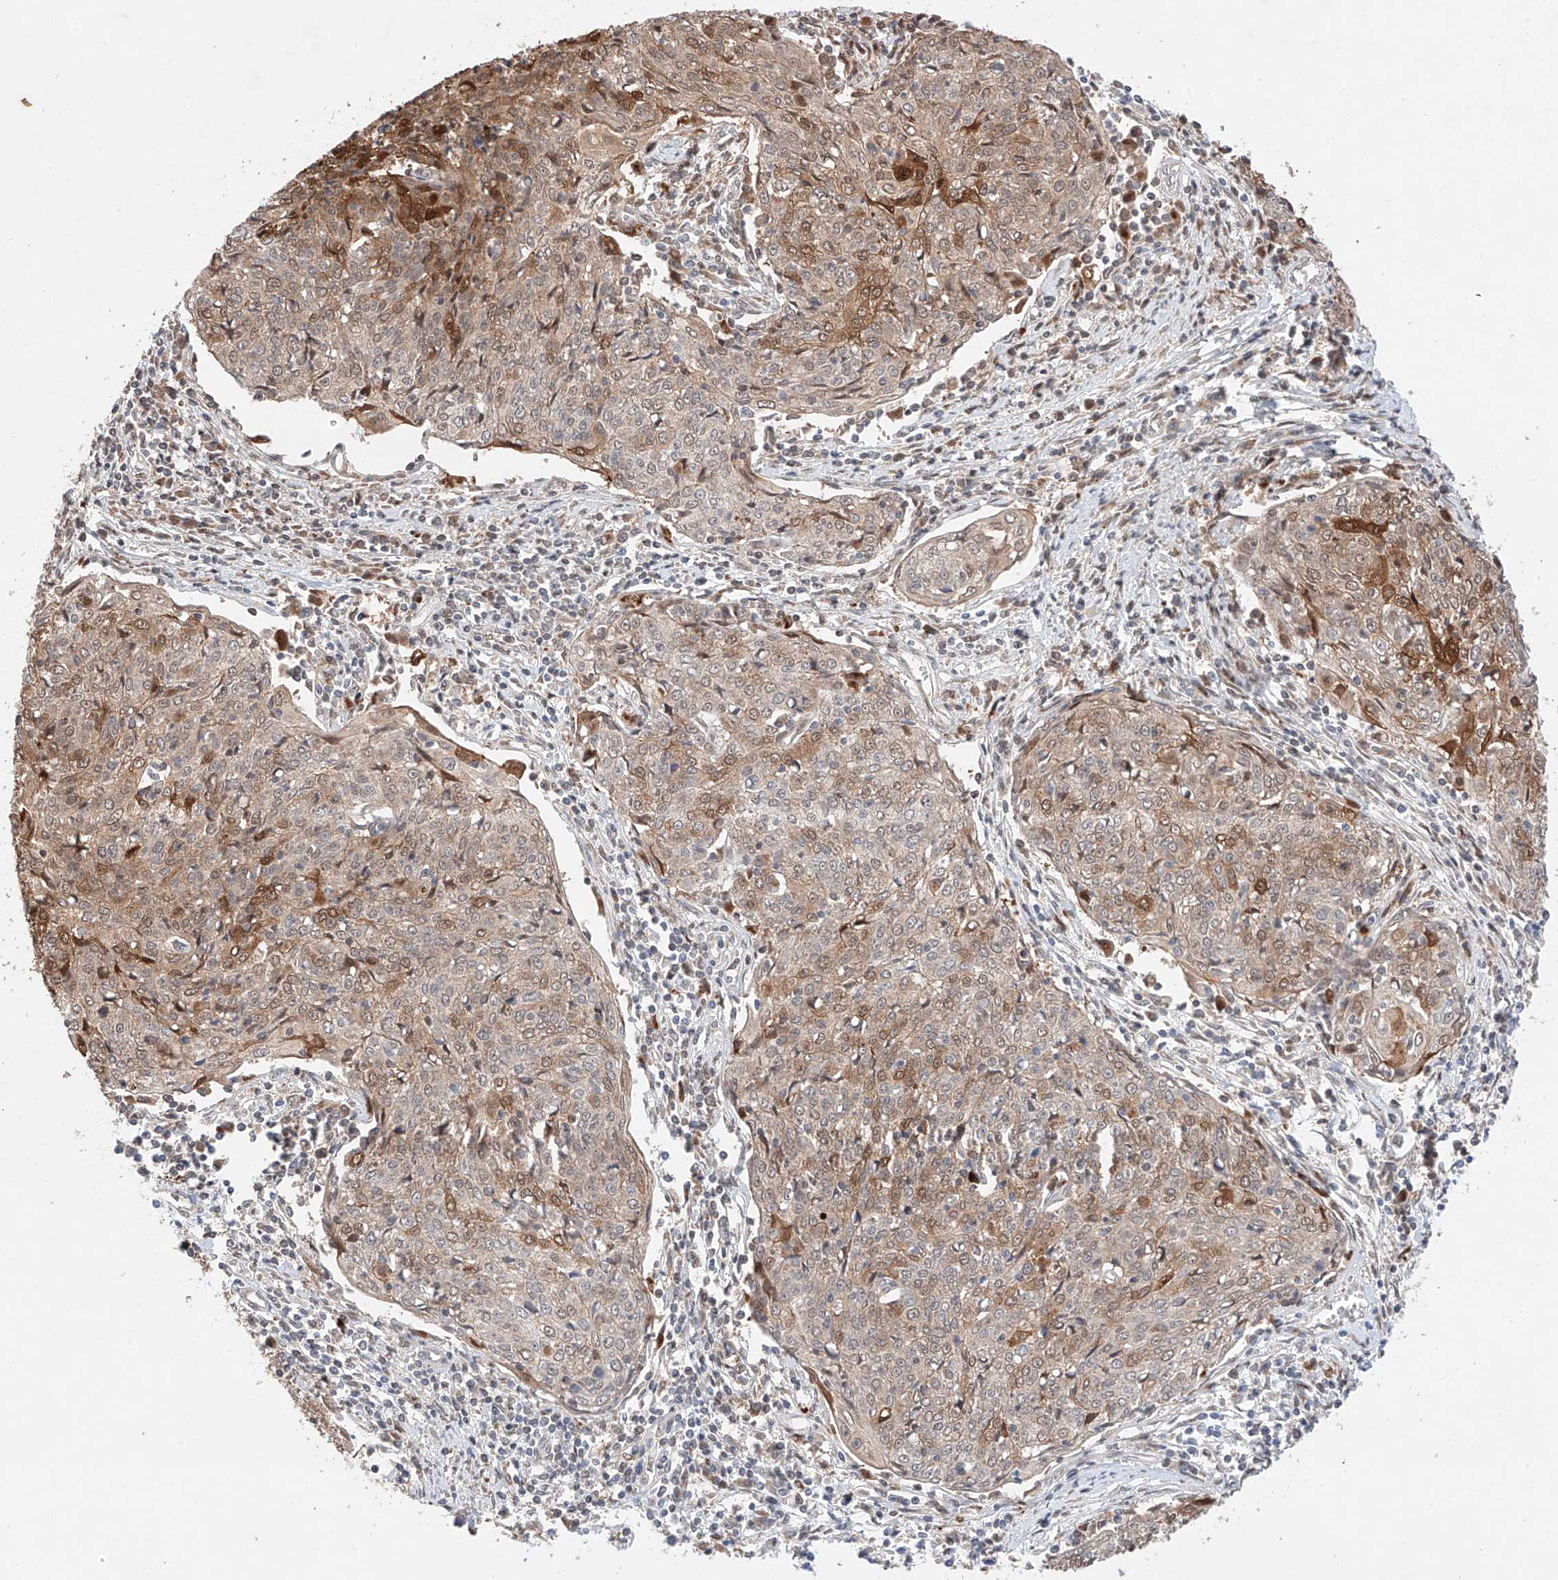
{"staining": {"intensity": "moderate", "quantity": ">75%", "location": "cytoplasmic/membranous,nuclear"}, "tissue": "cervical cancer", "cell_type": "Tumor cells", "image_type": "cancer", "snomed": [{"axis": "morphology", "description": "Squamous cell carcinoma, NOS"}, {"axis": "topography", "description": "Cervix"}], "caption": "Human cervical cancer stained with a protein marker displays moderate staining in tumor cells.", "gene": "GCNT1", "patient": {"sex": "female", "age": 48}}